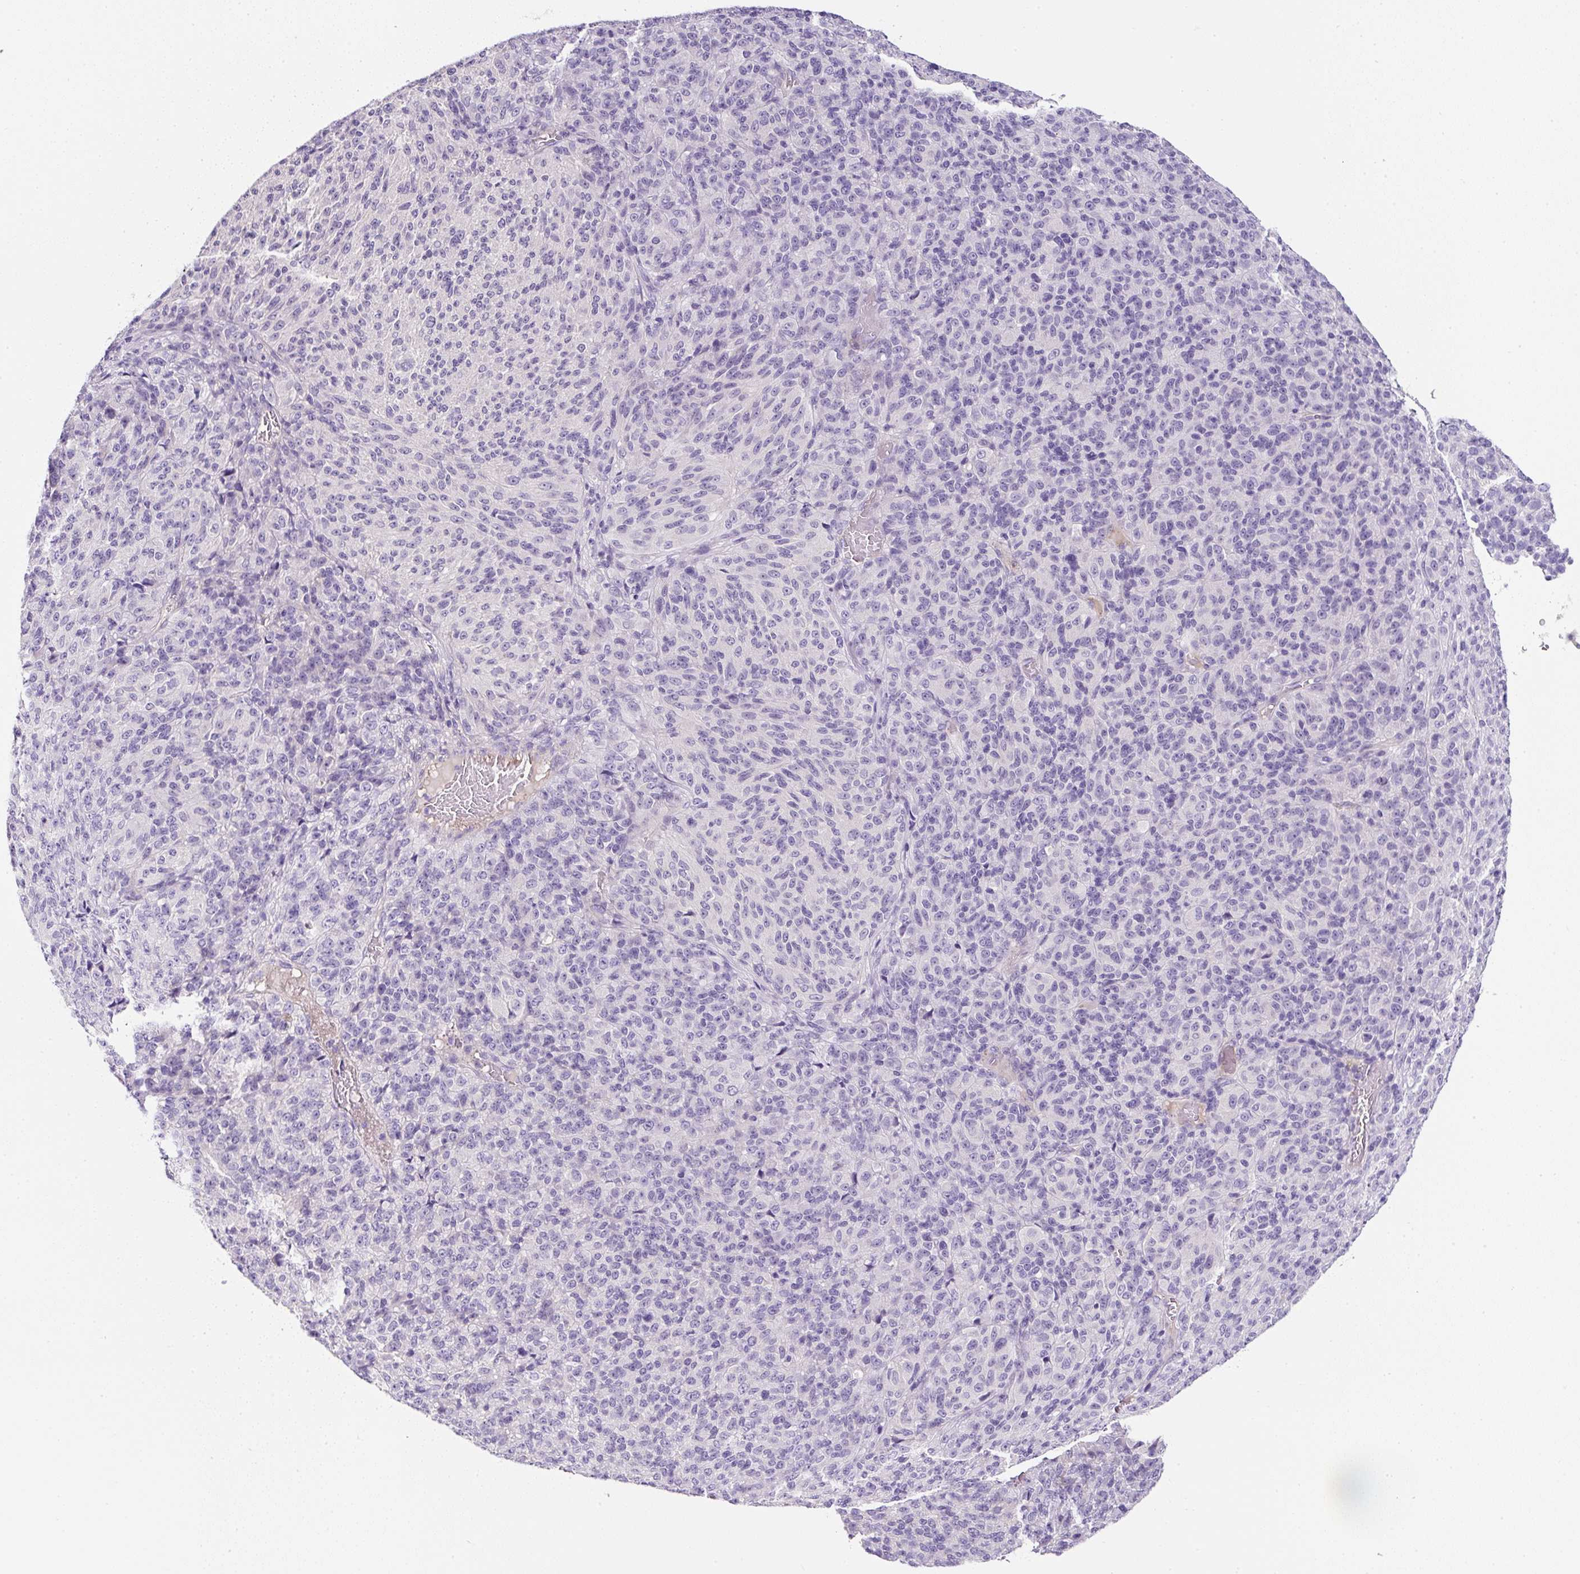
{"staining": {"intensity": "negative", "quantity": "none", "location": "none"}, "tissue": "melanoma", "cell_type": "Tumor cells", "image_type": "cancer", "snomed": [{"axis": "morphology", "description": "Malignant melanoma, Metastatic site"}, {"axis": "topography", "description": "Brain"}], "caption": "The histopathology image reveals no significant expression in tumor cells of malignant melanoma (metastatic site).", "gene": "OR14A2", "patient": {"sex": "female", "age": 56}}